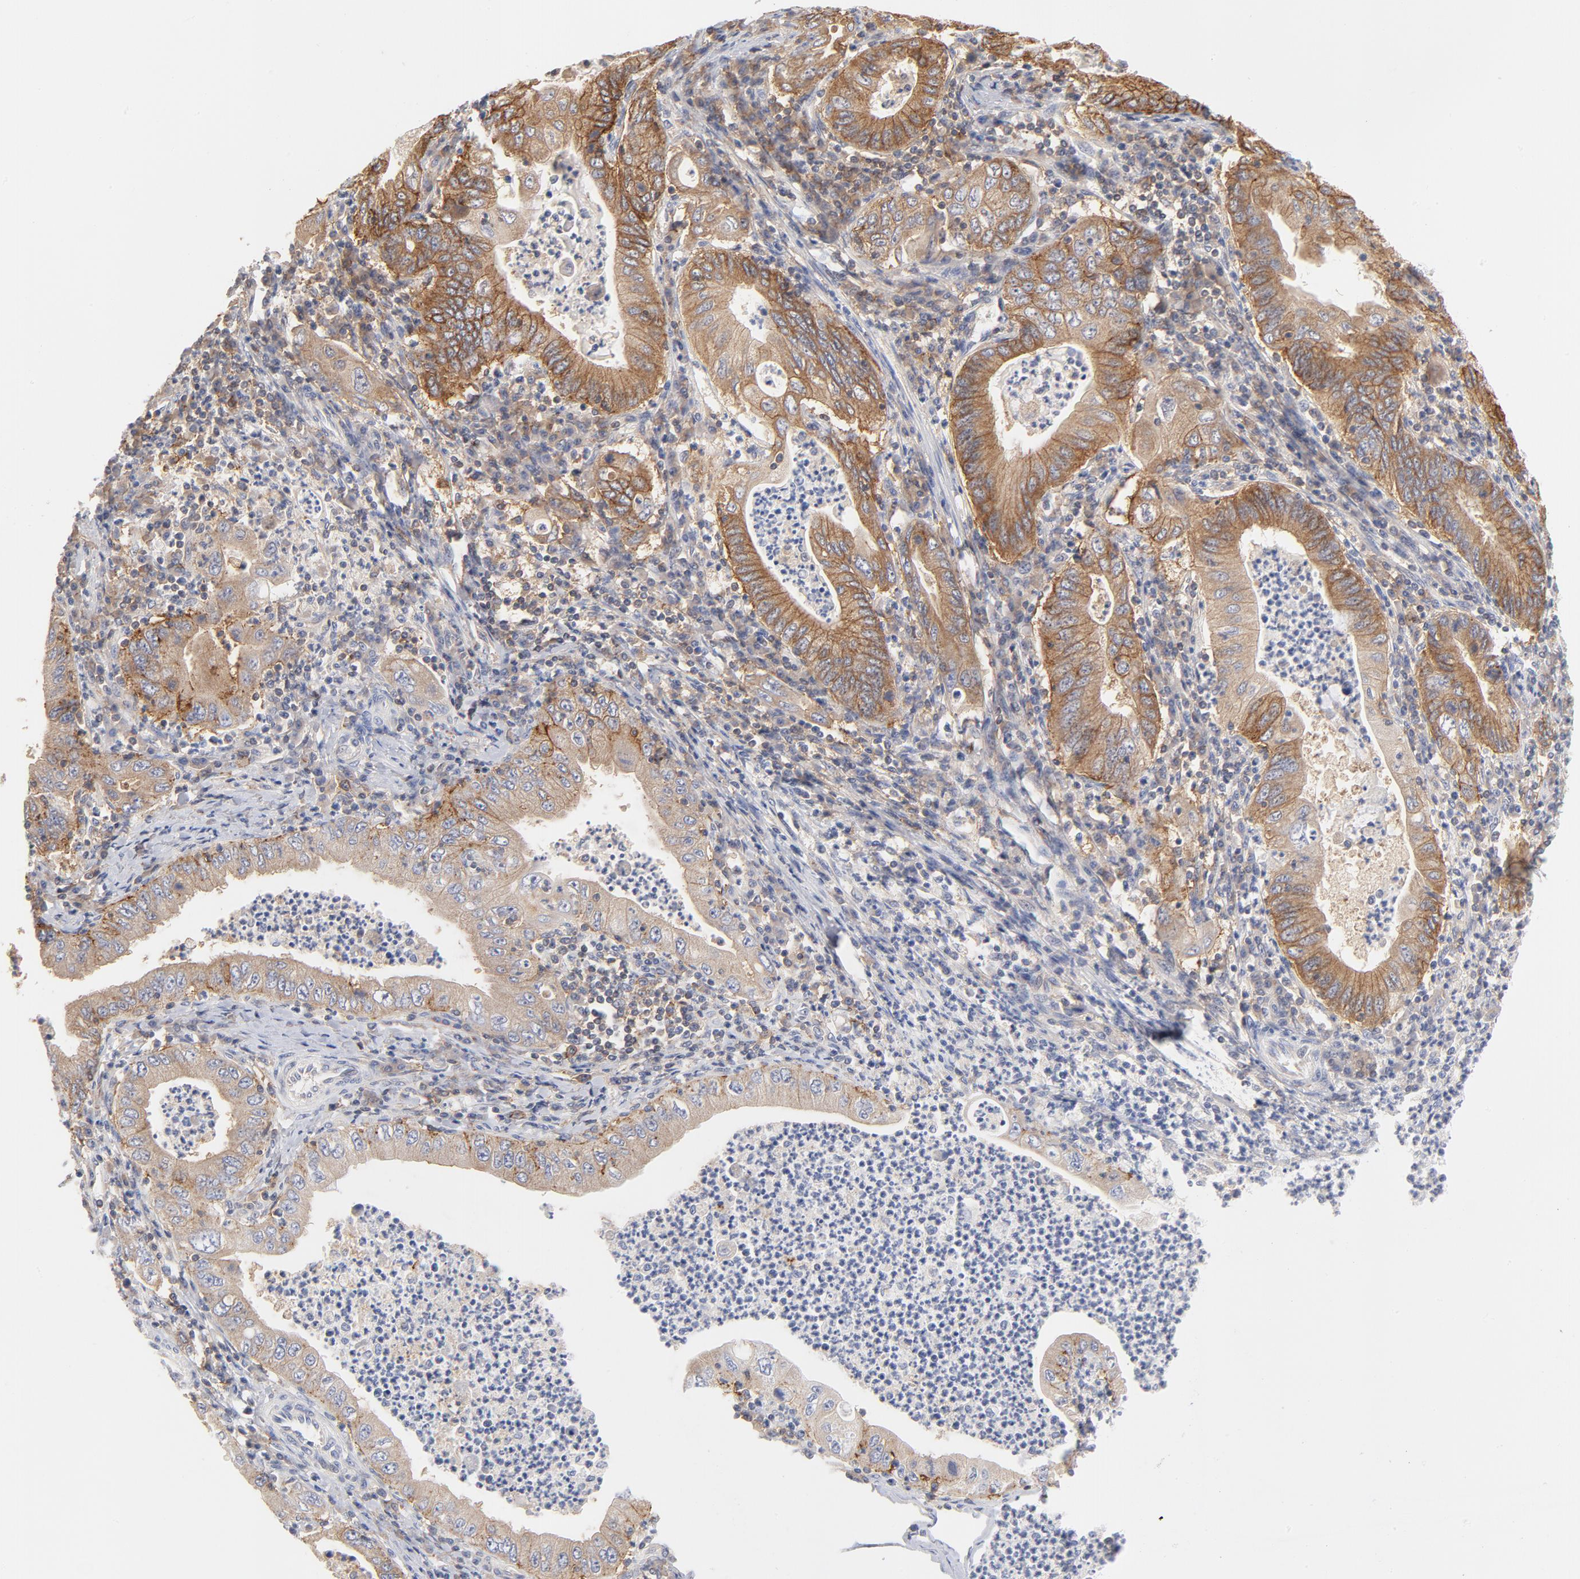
{"staining": {"intensity": "weak", "quantity": ">75%", "location": "cytoplasmic/membranous"}, "tissue": "stomach cancer", "cell_type": "Tumor cells", "image_type": "cancer", "snomed": [{"axis": "morphology", "description": "Normal tissue, NOS"}, {"axis": "morphology", "description": "Adenocarcinoma, NOS"}, {"axis": "topography", "description": "Esophagus"}, {"axis": "topography", "description": "Stomach, upper"}, {"axis": "topography", "description": "Peripheral nerve tissue"}], "caption": "There is low levels of weak cytoplasmic/membranous staining in tumor cells of stomach adenocarcinoma, as demonstrated by immunohistochemical staining (brown color).", "gene": "SETD3", "patient": {"sex": "male", "age": 62}}